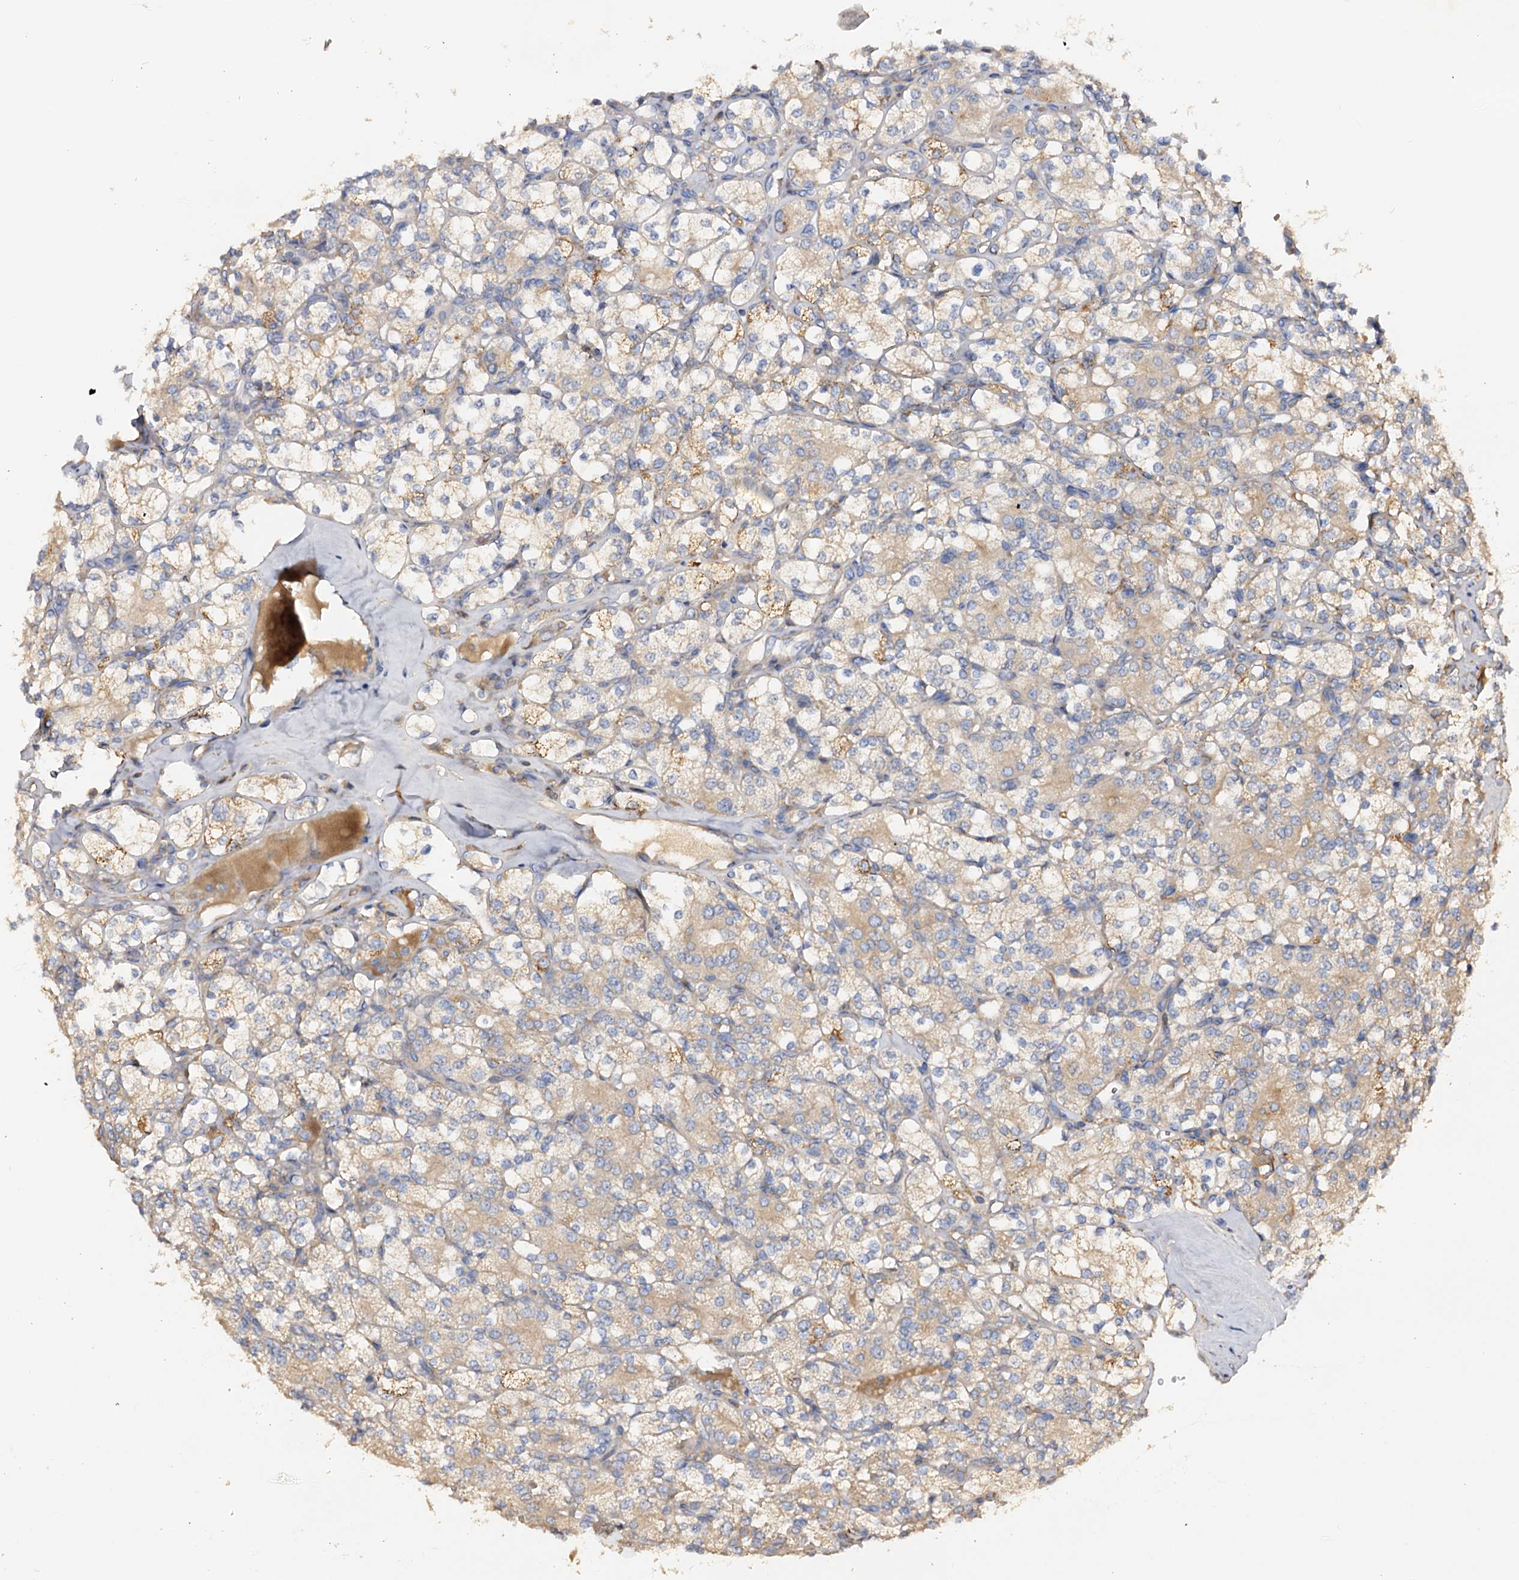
{"staining": {"intensity": "weak", "quantity": "25%-75%", "location": "cytoplasmic/membranous"}, "tissue": "renal cancer", "cell_type": "Tumor cells", "image_type": "cancer", "snomed": [{"axis": "morphology", "description": "Adenocarcinoma, NOS"}, {"axis": "topography", "description": "Kidney"}], "caption": "Renal cancer stained with immunohistochemistry (IHC) exhibits weak cytoplasmic/membranous positivity in about 25%-75% of tumor cells.", "gene": "DMXL2", "patient": {"sex": "male", "age": 77}}